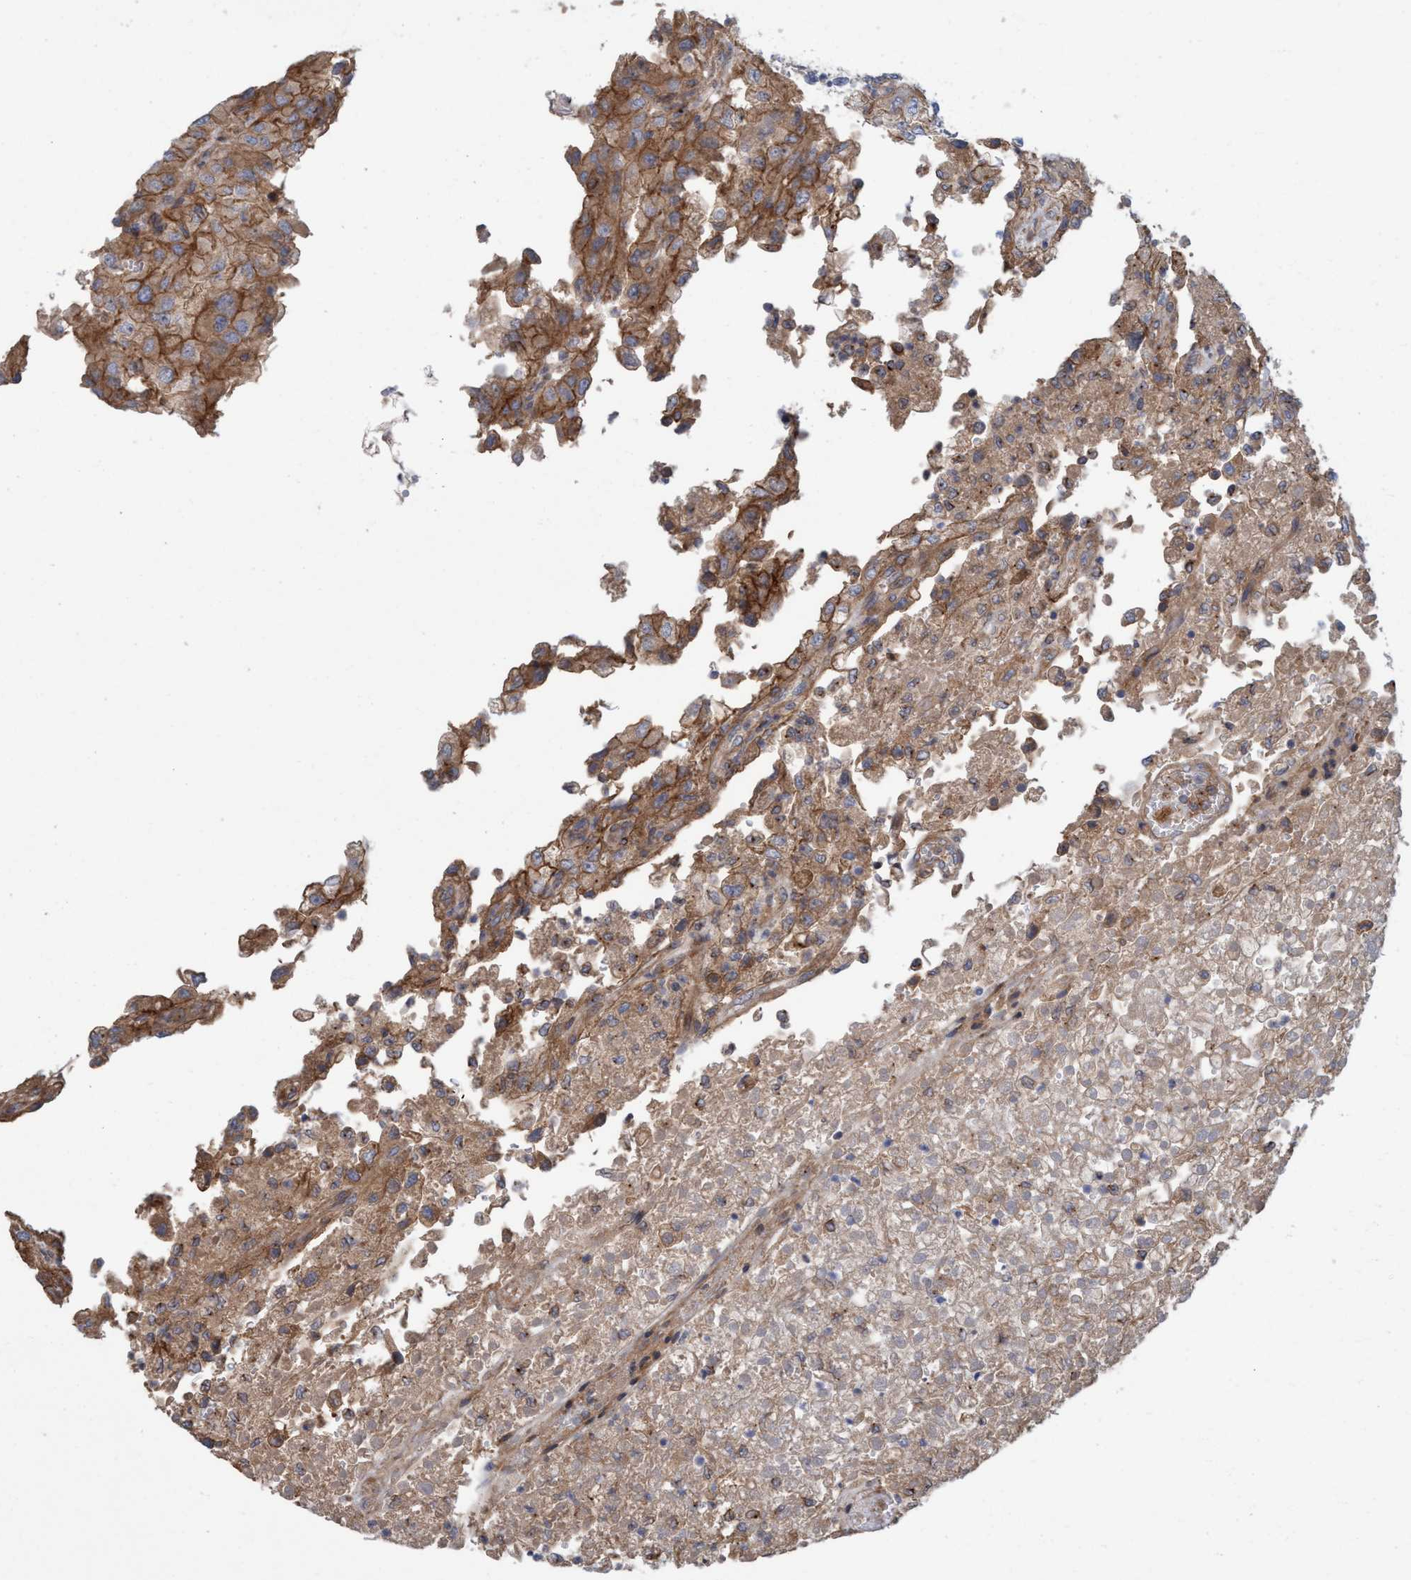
{"staining": {"intensity": "moderate", "quantity": "25%-75%", "location": "cytoplasmic/membranous"}, "tissue": "renal cancer", "cell_type": "Tumor cells", "image_type": "cancer", "snomed": [{"axis": "morphology", "description": "Adenocarcinoma, NOS"}, {"axis": "topography", "description": "Kidney"}], "caption": "Approximately 25%-75% of tumor cells in renal adenocarcinoma show moderate cytoplasmic/membranous protein staining as visualized by brown immunohistochemical staining.", "gene": "SPECC1", "patient": {"sex": "female", "age": 54}}